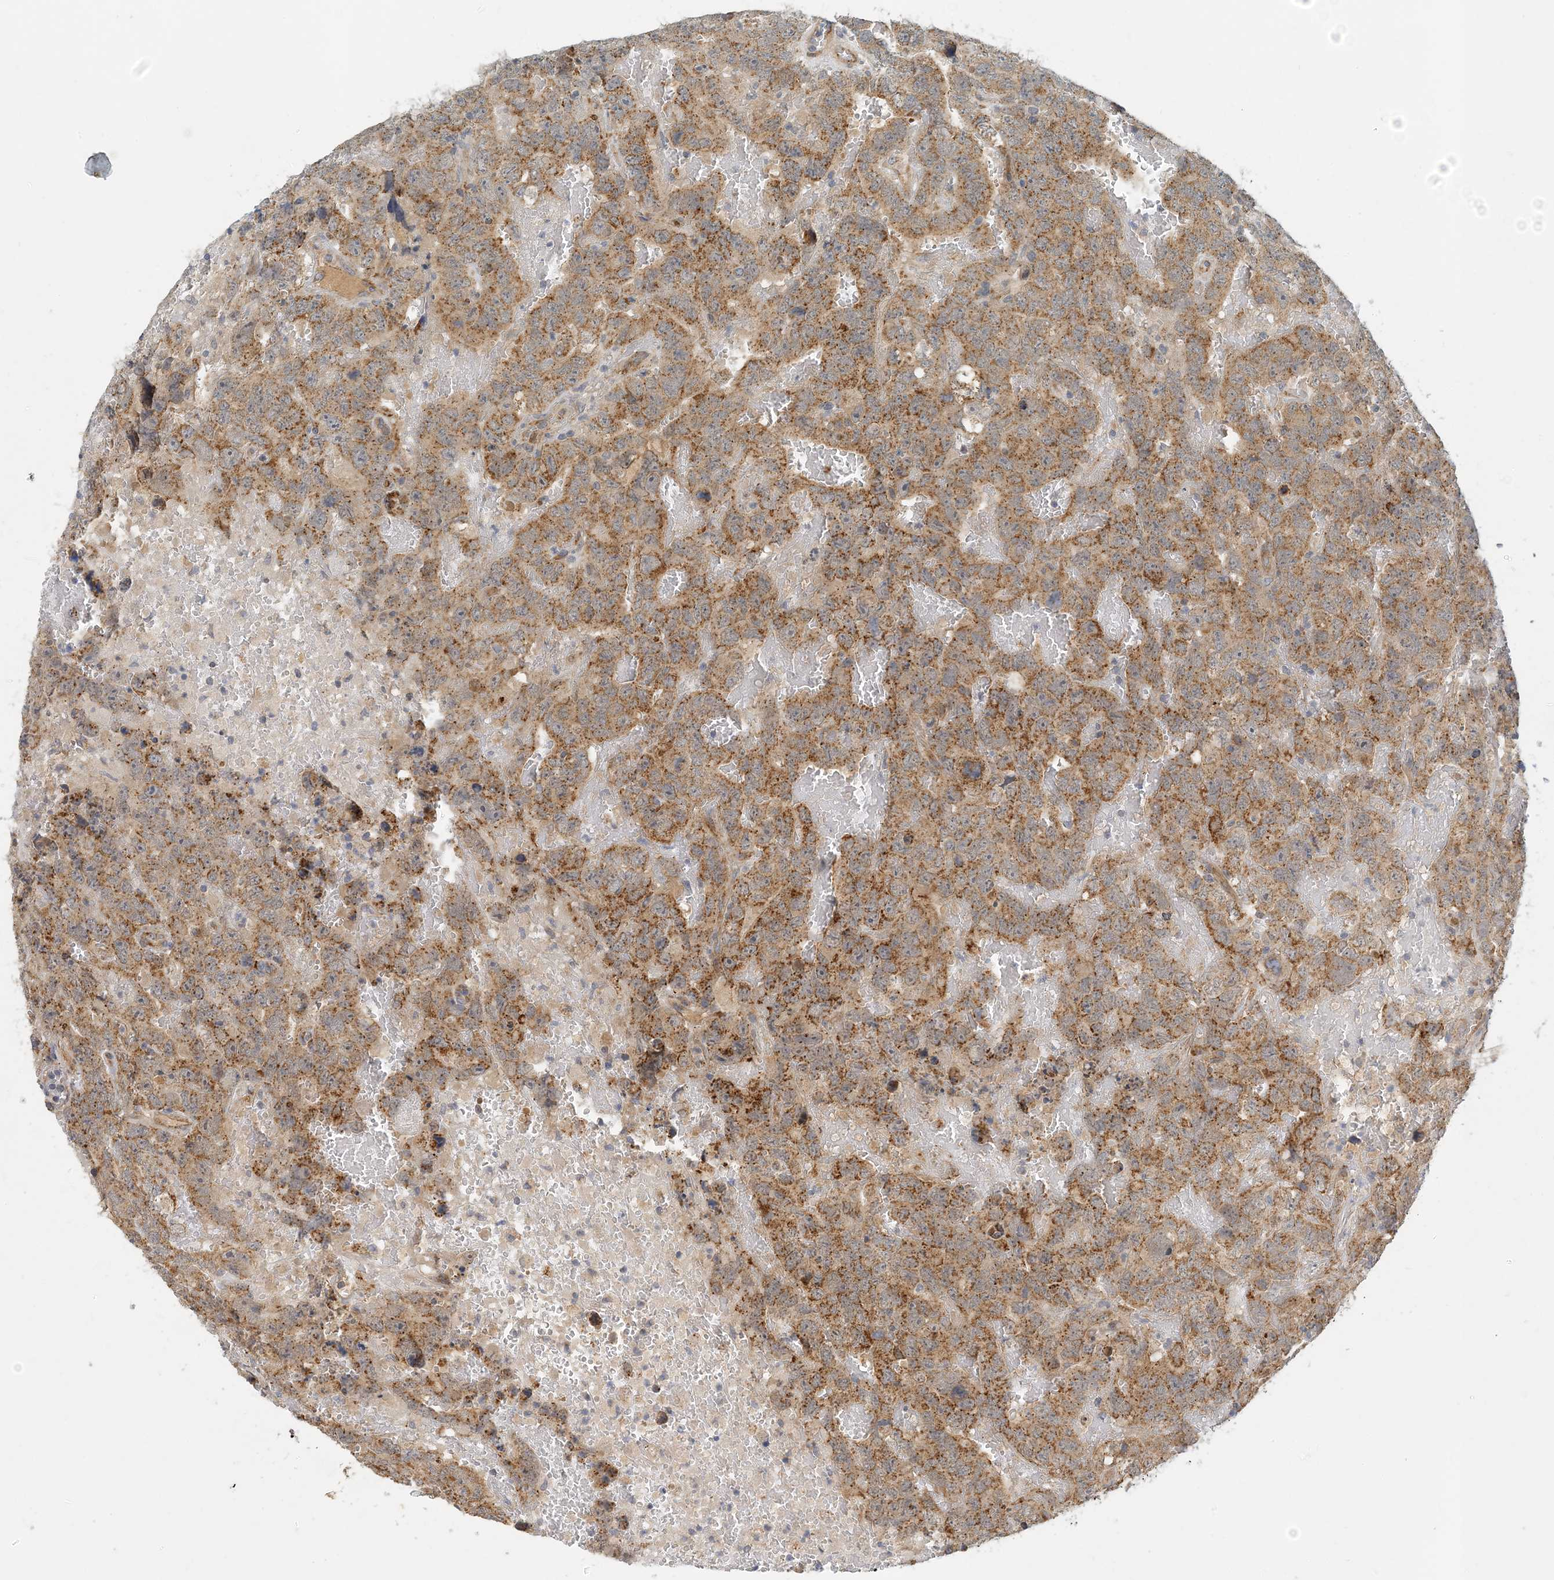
{"staining": {"intensity": "moderate", "quantity": ">75%", "location": "cytoplasmic/membranous"}, "tissue": "testis cancer", "cell_type": "Tumor cells", "image_type": "cancer", "snomed": [{"axis": "morphology", "description": "Carcinoma, Embryonal, NOS"}, {"axis": "topography", "description": "Testis"}], "caption": "A photomicrograph showing moderate cytoplasmic/membranous staining in approximately >75% of tumor cells in embryonal carcinoma (testis), as visualized by brown immunohistochemical staining.", "gene": "ZBTB3", "patient": {"sex": "male", "age": 45}}